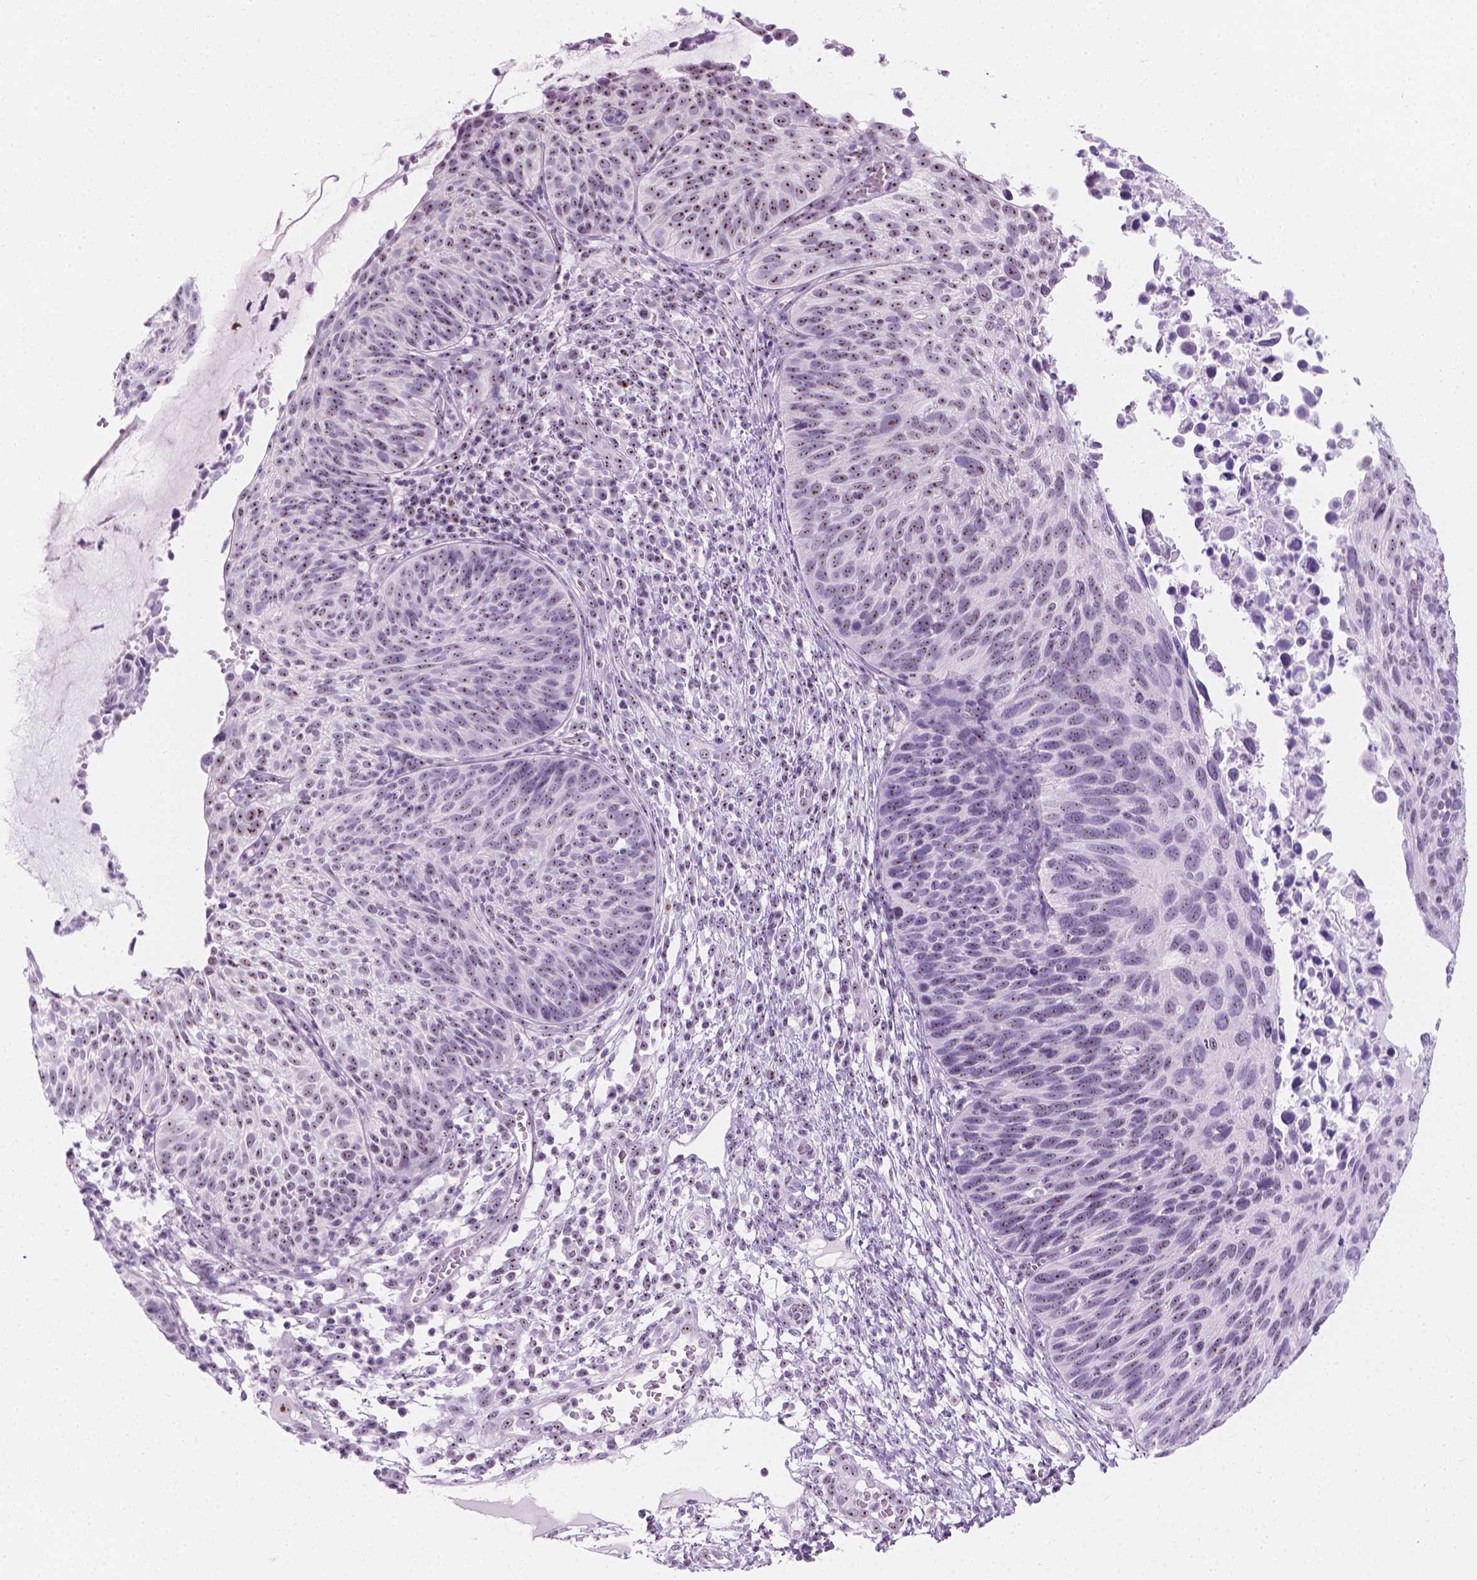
{"staining": {"intensity": "weak", "quantity": ">75%", "location": "nuclear"}, "tissue": "cervical cancer", "cell_type": "Tumor cells", "image_type": "cancer", "snomed": [{"axis": "morphology", "description": "Squamous cell carcinoma, NOS"}, {"axis": "topography", "description": "Cervix"}], "caption": "IHC (DAB (3,3'-diaminobenzidine)) staining of squamous cell carcinoma (cervical) demonstrates weak nuclear protein positivity in about >75% of tumor cells.", "gene": "NOL7", "patient": {"sex": "female", "age": 36}}